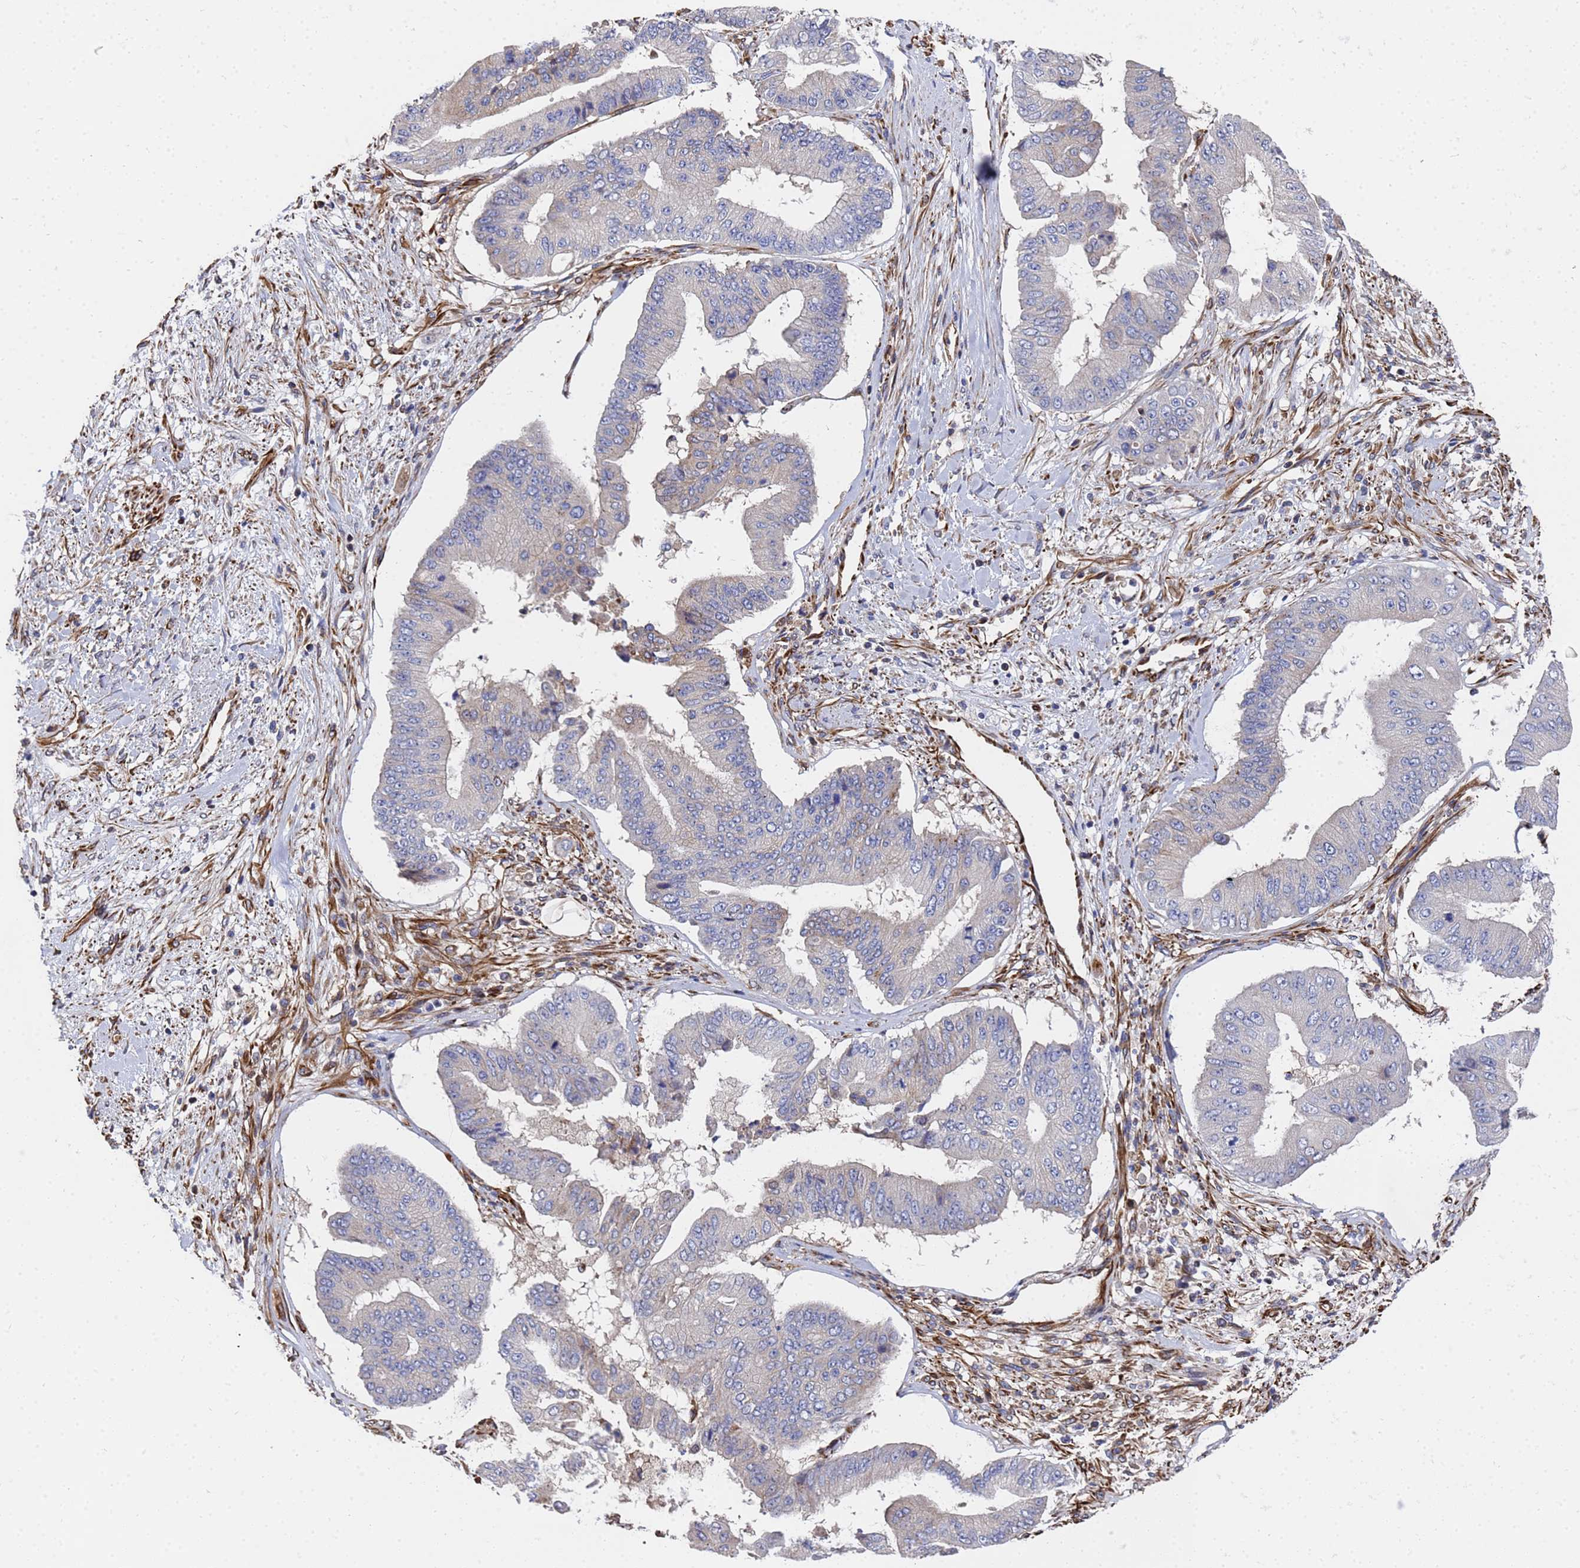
{"staining": {"intensity": "negative", "quantity": "none", "location": "none"}, "tissue": "pancreatic cancer", "cell_type": "Tumor cells", "image_type": "cancer", "snomed": [{"axis": "morphology", "description": "Adenocarcinoma, NOS"}, {"axis": "topography", "description": "Pancreas"}], "caption": "There is no significant staining in tumor cells of pancreatic cancer (adenocarcinoma).", "gene": "SYT13", "patient": {"sex": "female", "age": 77}}